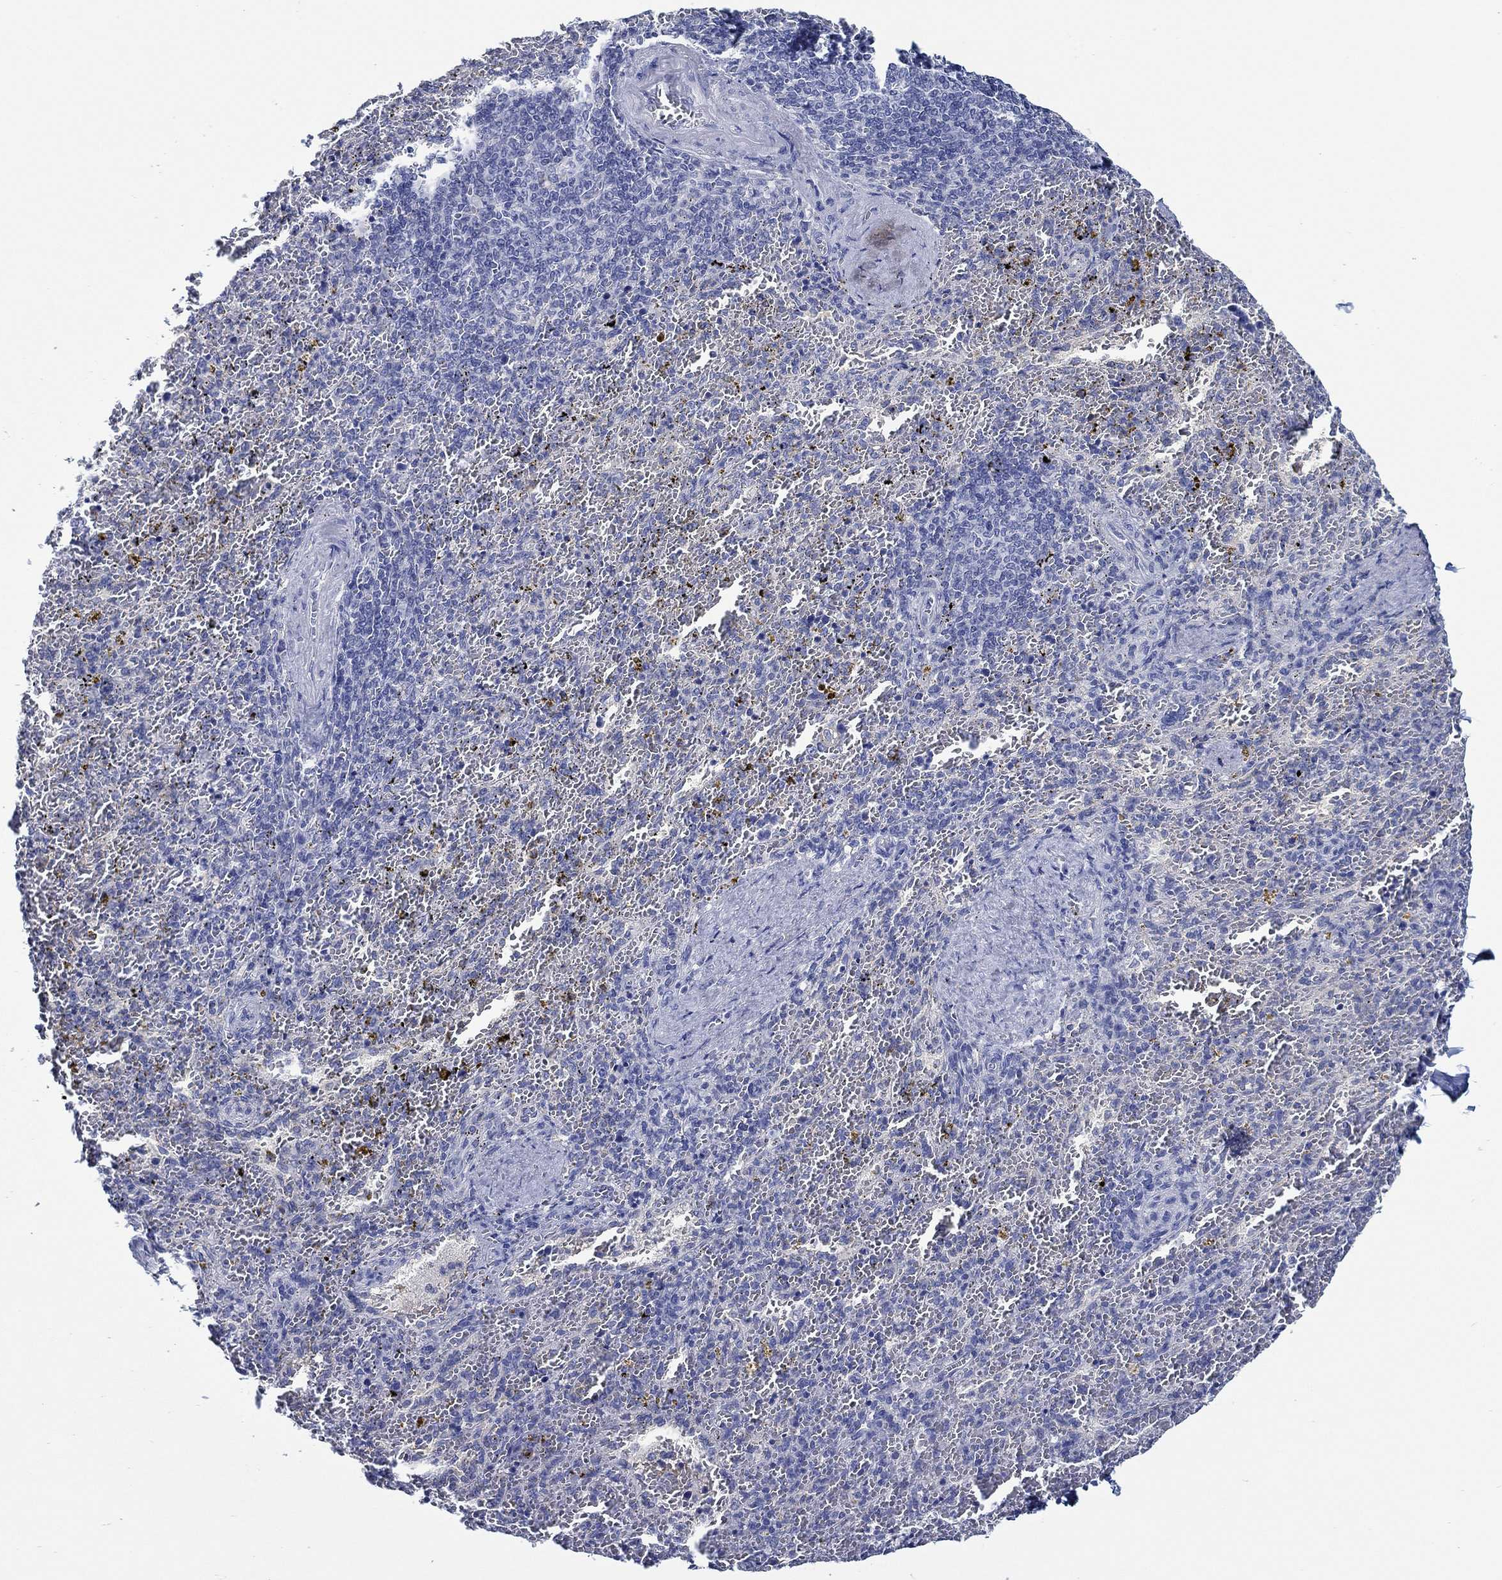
{"staining": {"intensity": "negative", "quantity": "none", "location": "none"}, "tissue": "spleen", "cell_type": "Cells in red pulp", "image_type": "normal", "snomed": [{"axis": "morphology", "description": "Normal tissue, NOS"}, {"axis": "topography", "description": "Spleen"}], "caption": "Immunohistochemical staining of unremarkable human spleen reveals no significant positivity in cells in red pulp.", "gene": "TOMM20L", "patient": {"sex": "female", "age": 50}}